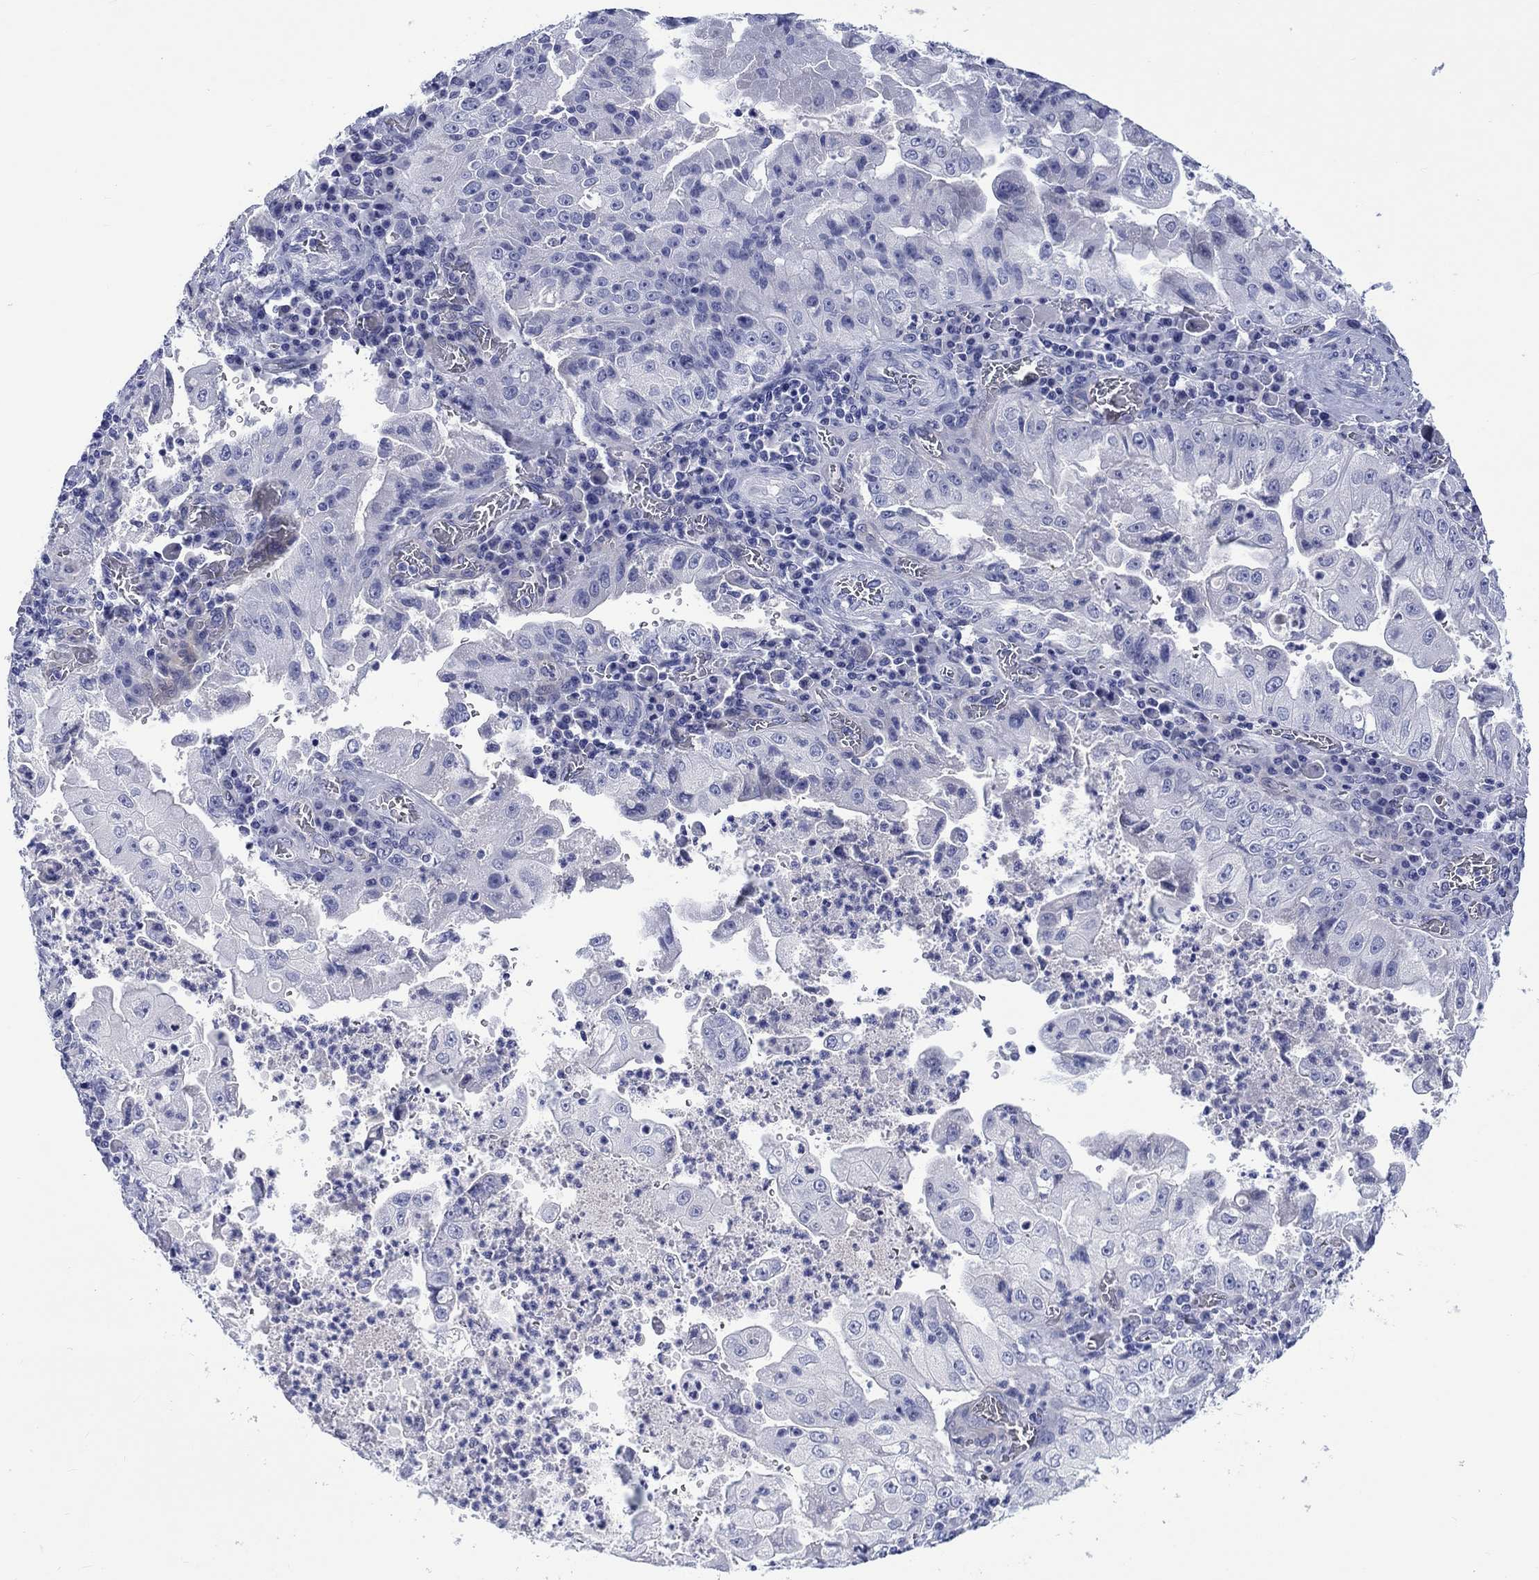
{"staining": {"intensity": "negative", "quantity": "none", "location": "none"}, "tissue": "stomach cancer", "cell_type": "Tumor cells", "image_type": "cancer", "snomed": [{"axis": "morphology", "description": "Adenocarcinoma, NOS"}, {"axis": "topography", "description": "Stomach"}], "caption": "IHC histopathology image of neoplastic tissue: stomach cancer stained with DAB (3,3'-diaminobenzidine) displays no significant protein expression in tumor cells.", "gene": "CACNG3", "patient": {"sex": "male", "age": 76}}